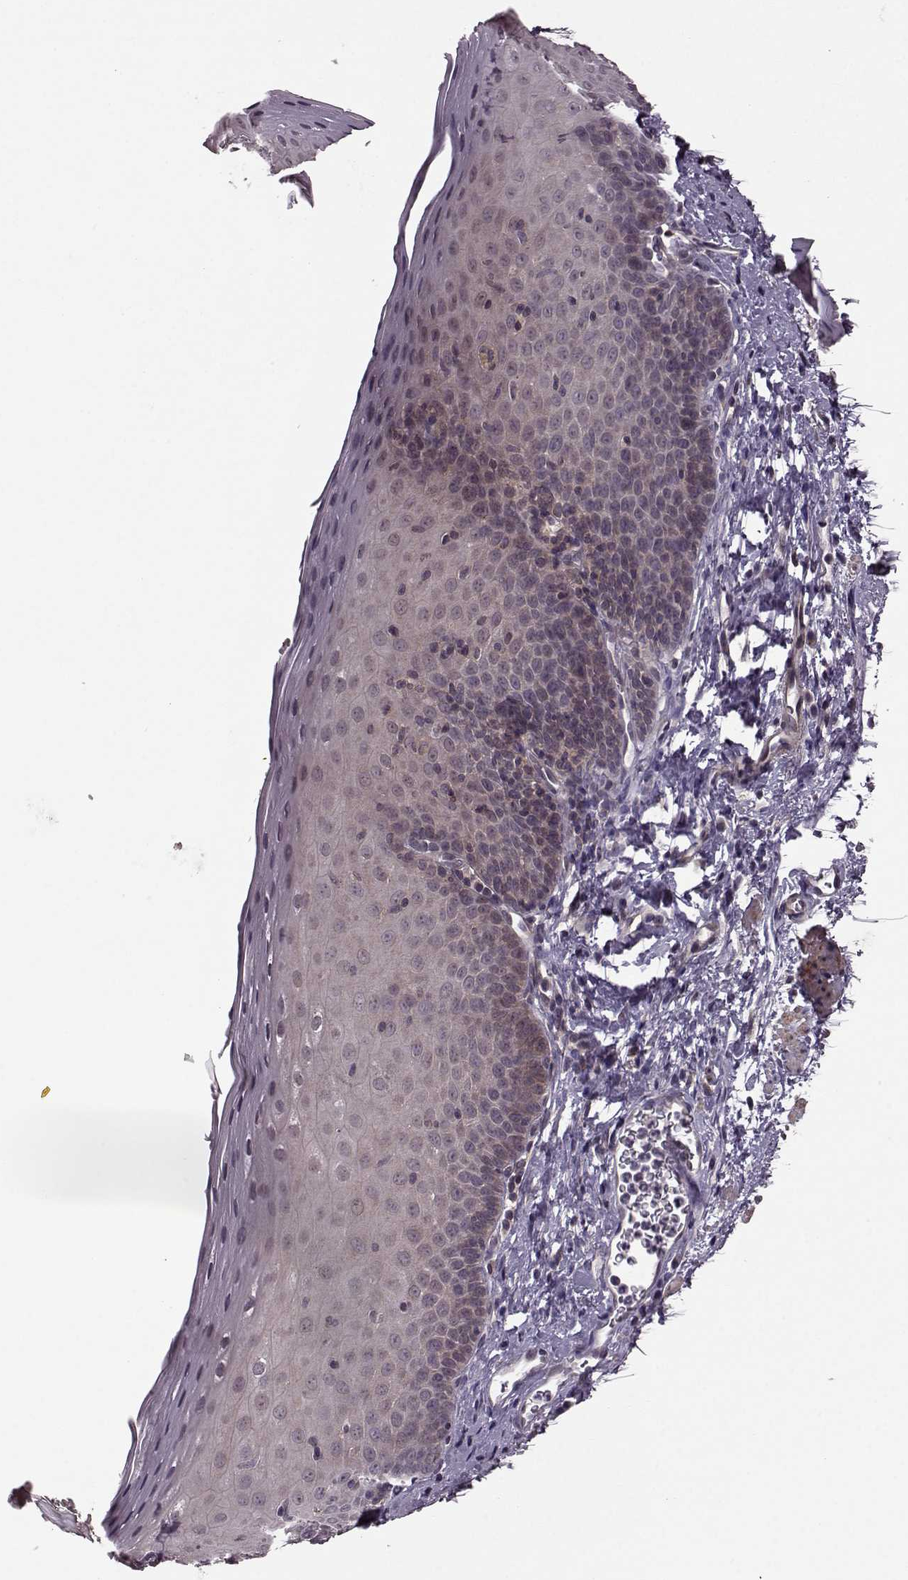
{"staining": {"intensity": "moderate", "quantity": "25%-75%", "location": "cytoplasmic/membranous"}, "tissue": "esophagus", "cell_type": "Squamous epithelial cells", "image_type": "normal", "snomed": [{"axis": "morphology", "description": "Normal tissue, NOS"}, {"axis": "topography", "description": "Esophagus"}], "caption": "This is a micrograph of immunohistochemistry (IHC) staining of normal esophagus, which shows moderate staining in the cytoplasmic/membranous of squamous epithelial cells.", "gene": "FNIP2", "patient": {"sex": "female", "age": 64}}